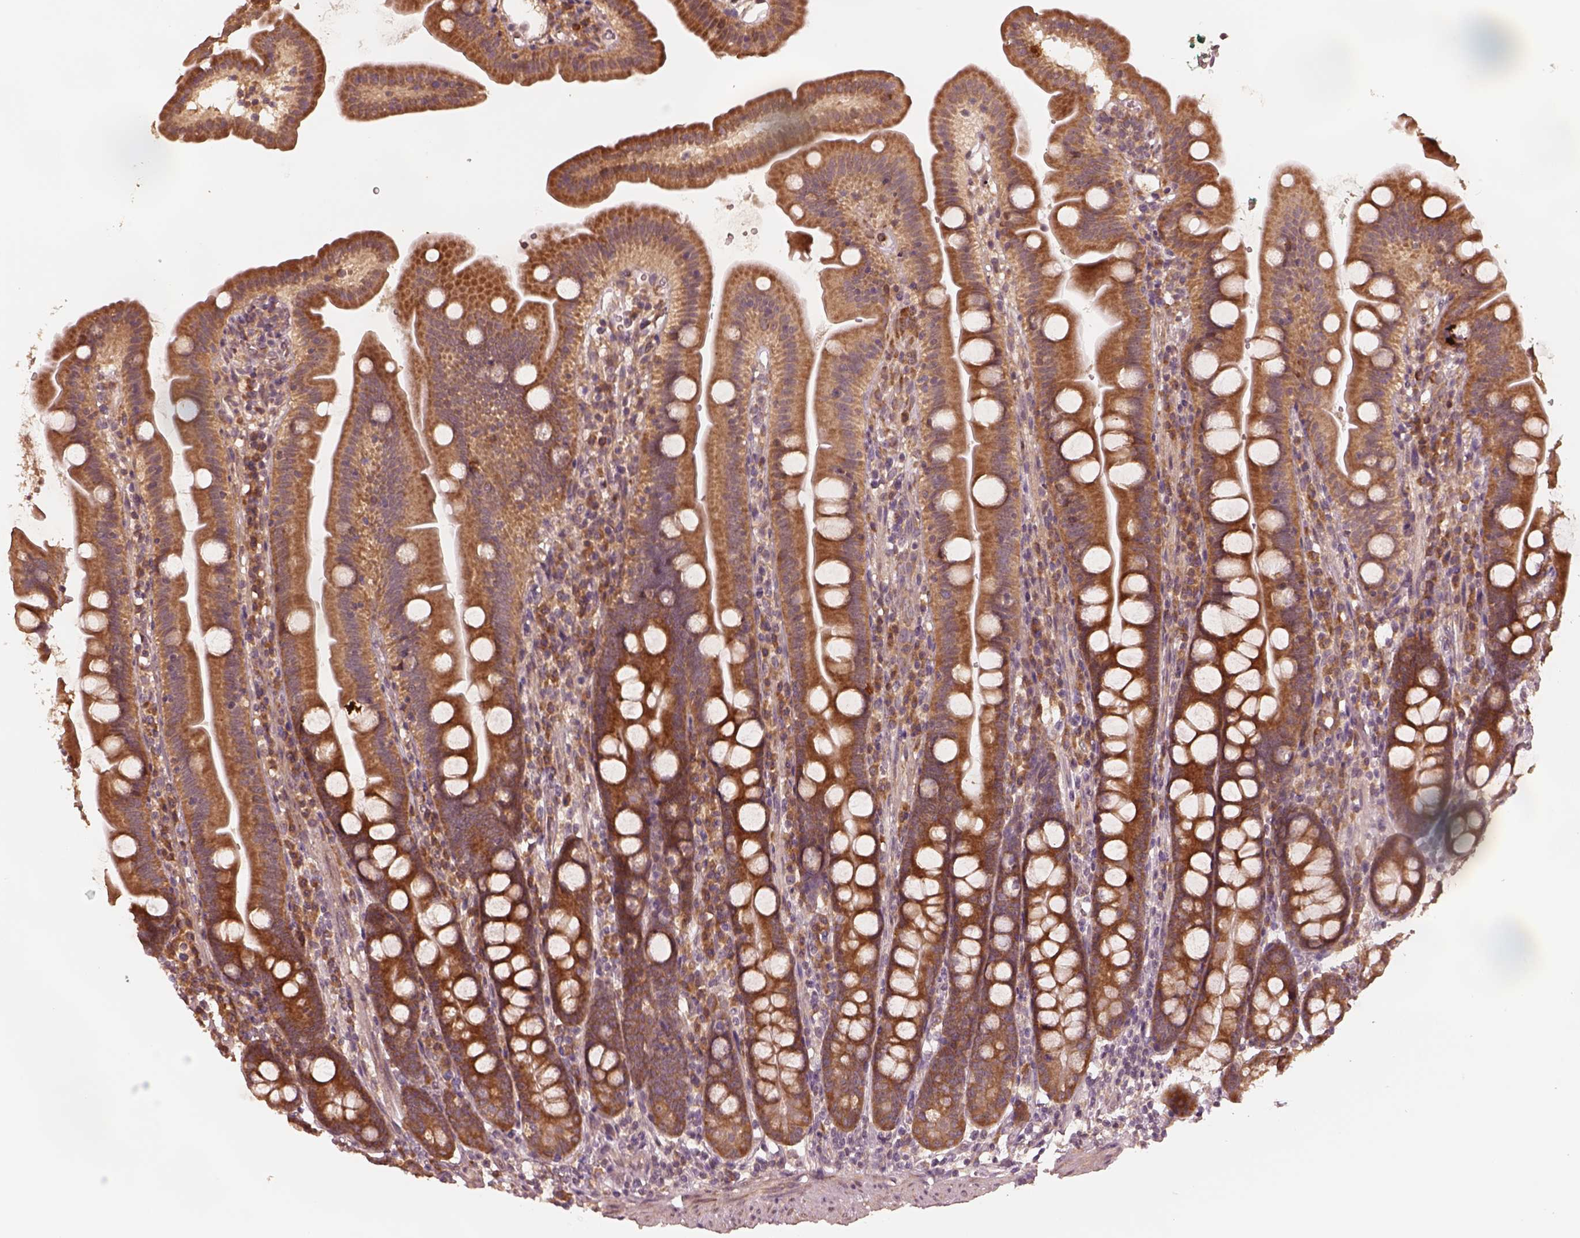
{"staining": {"intensity": "strong", "quantity": ">75%", "location": "cytoplasmic/membranous"}, "tissue": "duodenum", "cell_type": "Glandular cells", "image_type": "normal", "snomed": [{"axis": "morphology", "description": "Normal tissue, NOS"}, {"axis": "topography", "description": "Duodenum"}], "caption": "High-power microscopy captured an immunohistochemistry (IHC) micrograph of unremarkable duodenum, revealing strong cytoplasmic/membranous expression in about >75% of glandular cells.", "gene": "RPS5", "patient": {"sex": "female", "age": 67}}